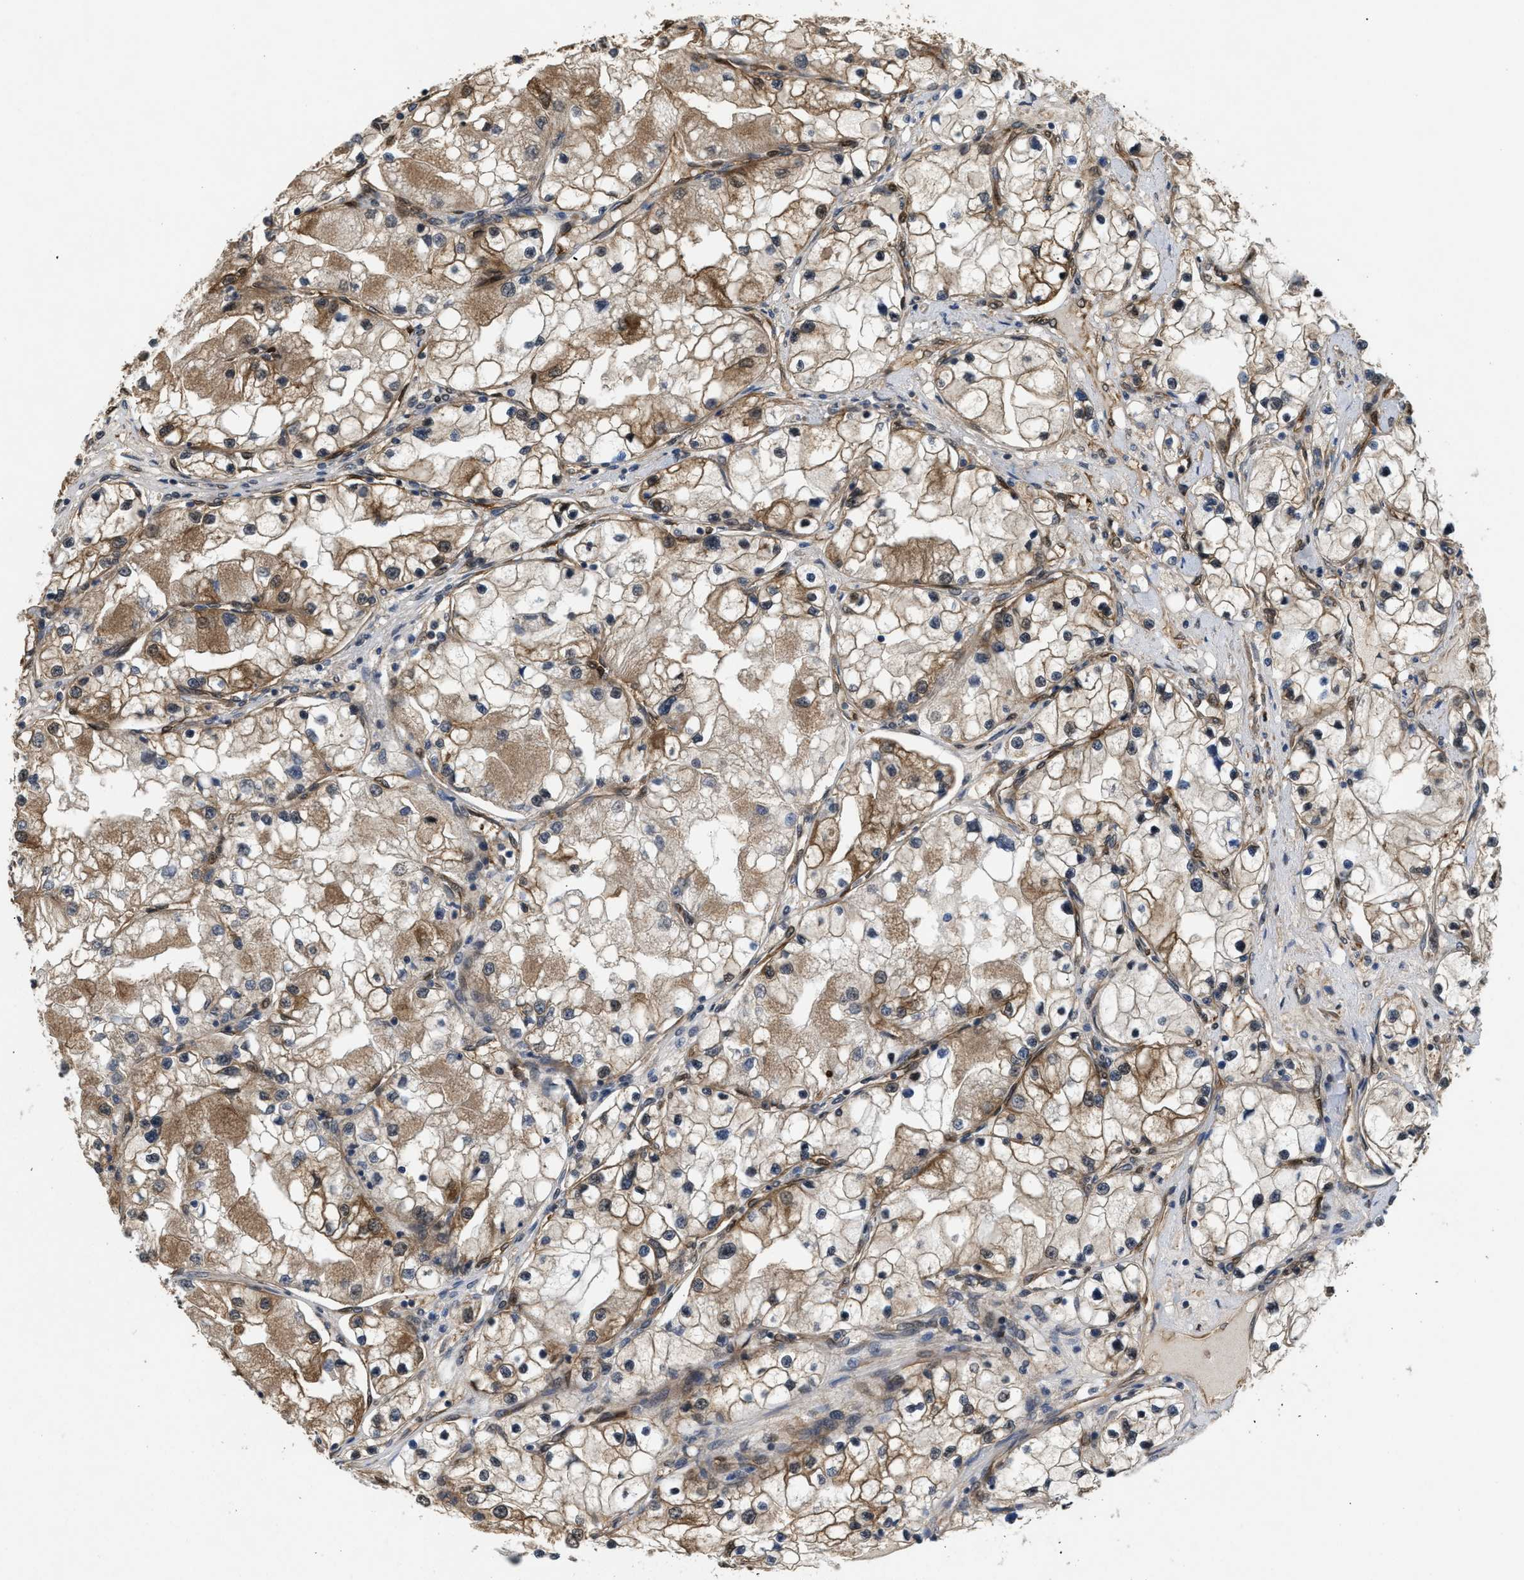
{"staining": {"intensity": "moderate", "quantity": ">75%", "location": "cytoplasmic/membranous"}, "tissue": "renal cancer", "cell_type": "Tumor cells", "image_type": "cancer", "snomed": [{"axis": "morphology", "description": "Adenocarcinoma, NOS"}, {"axis": "topography", "description": "Kidney"}], "caption": "An IHC photomicrograph of neoplastic tissue is shown. Protein staining in brown highlights moderate cytoplasmic/membranous positivity in adenocarcinoma (renal) within tumor cells. (IHC, brightfield microscopy, high magnification).", "gene": "BAG3", "patient": {"sex": "male", "age": 68}}